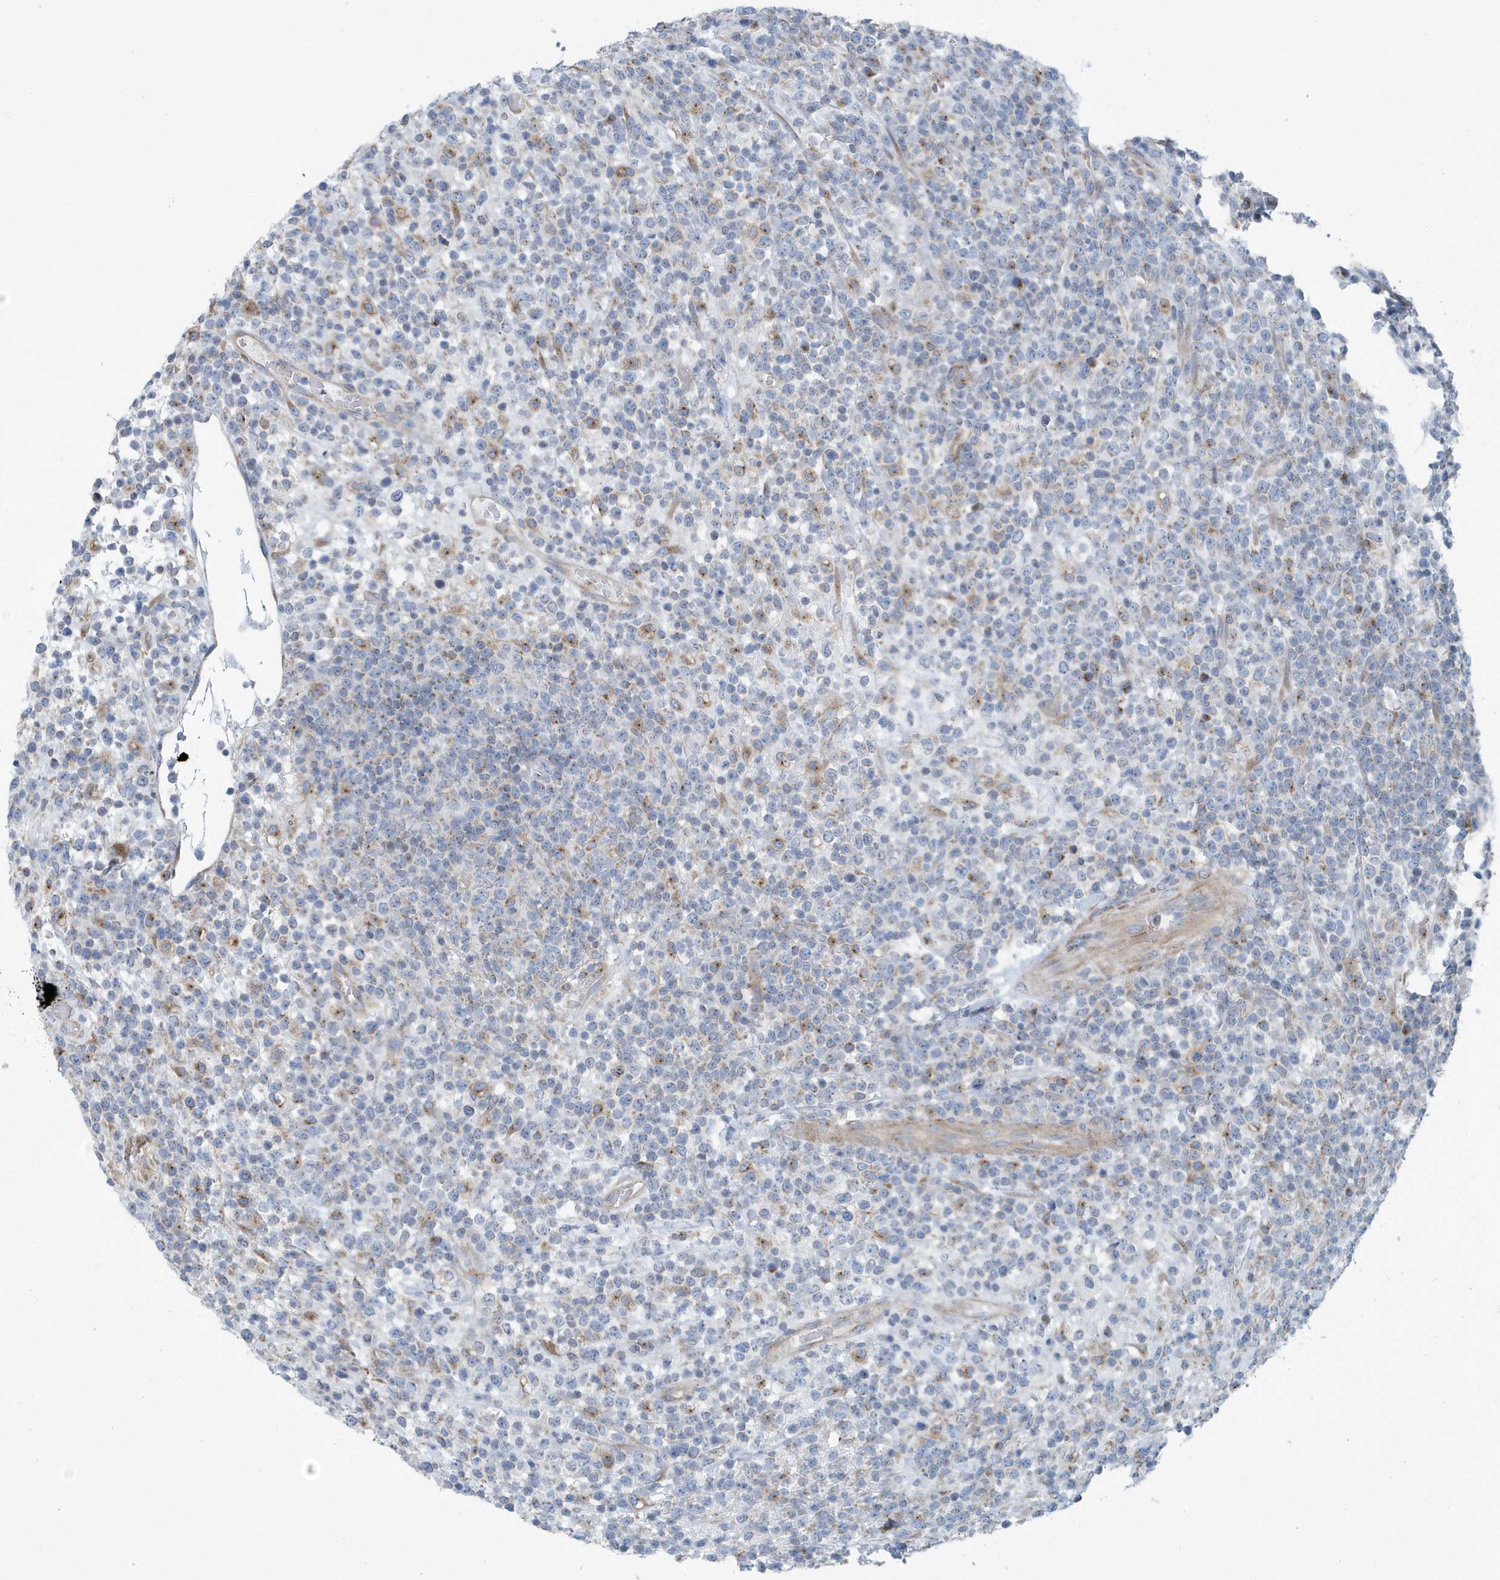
{"staining": {"intensity": "negative", "quantity": "none", "location": "none"}, "tissue": "lymphoma", "cell_type": "Tumor cells", "image_type": "cancer", "snomed": [{"axis": "morphology", "description": "Malignant lymphoma, non-Hodgkin's type, High grade"}, {"axis": "topography", "description": "Colon"}], "caption": "IHC image of neoplastic tissue: lymphoma stained with DAB reveals no significant protein staining in tumor cells. (Brightfield microscopy of DAB IHC at high magnification).", "gene": "PPM1M", "patient": {"sex": "female", "age": 53}}